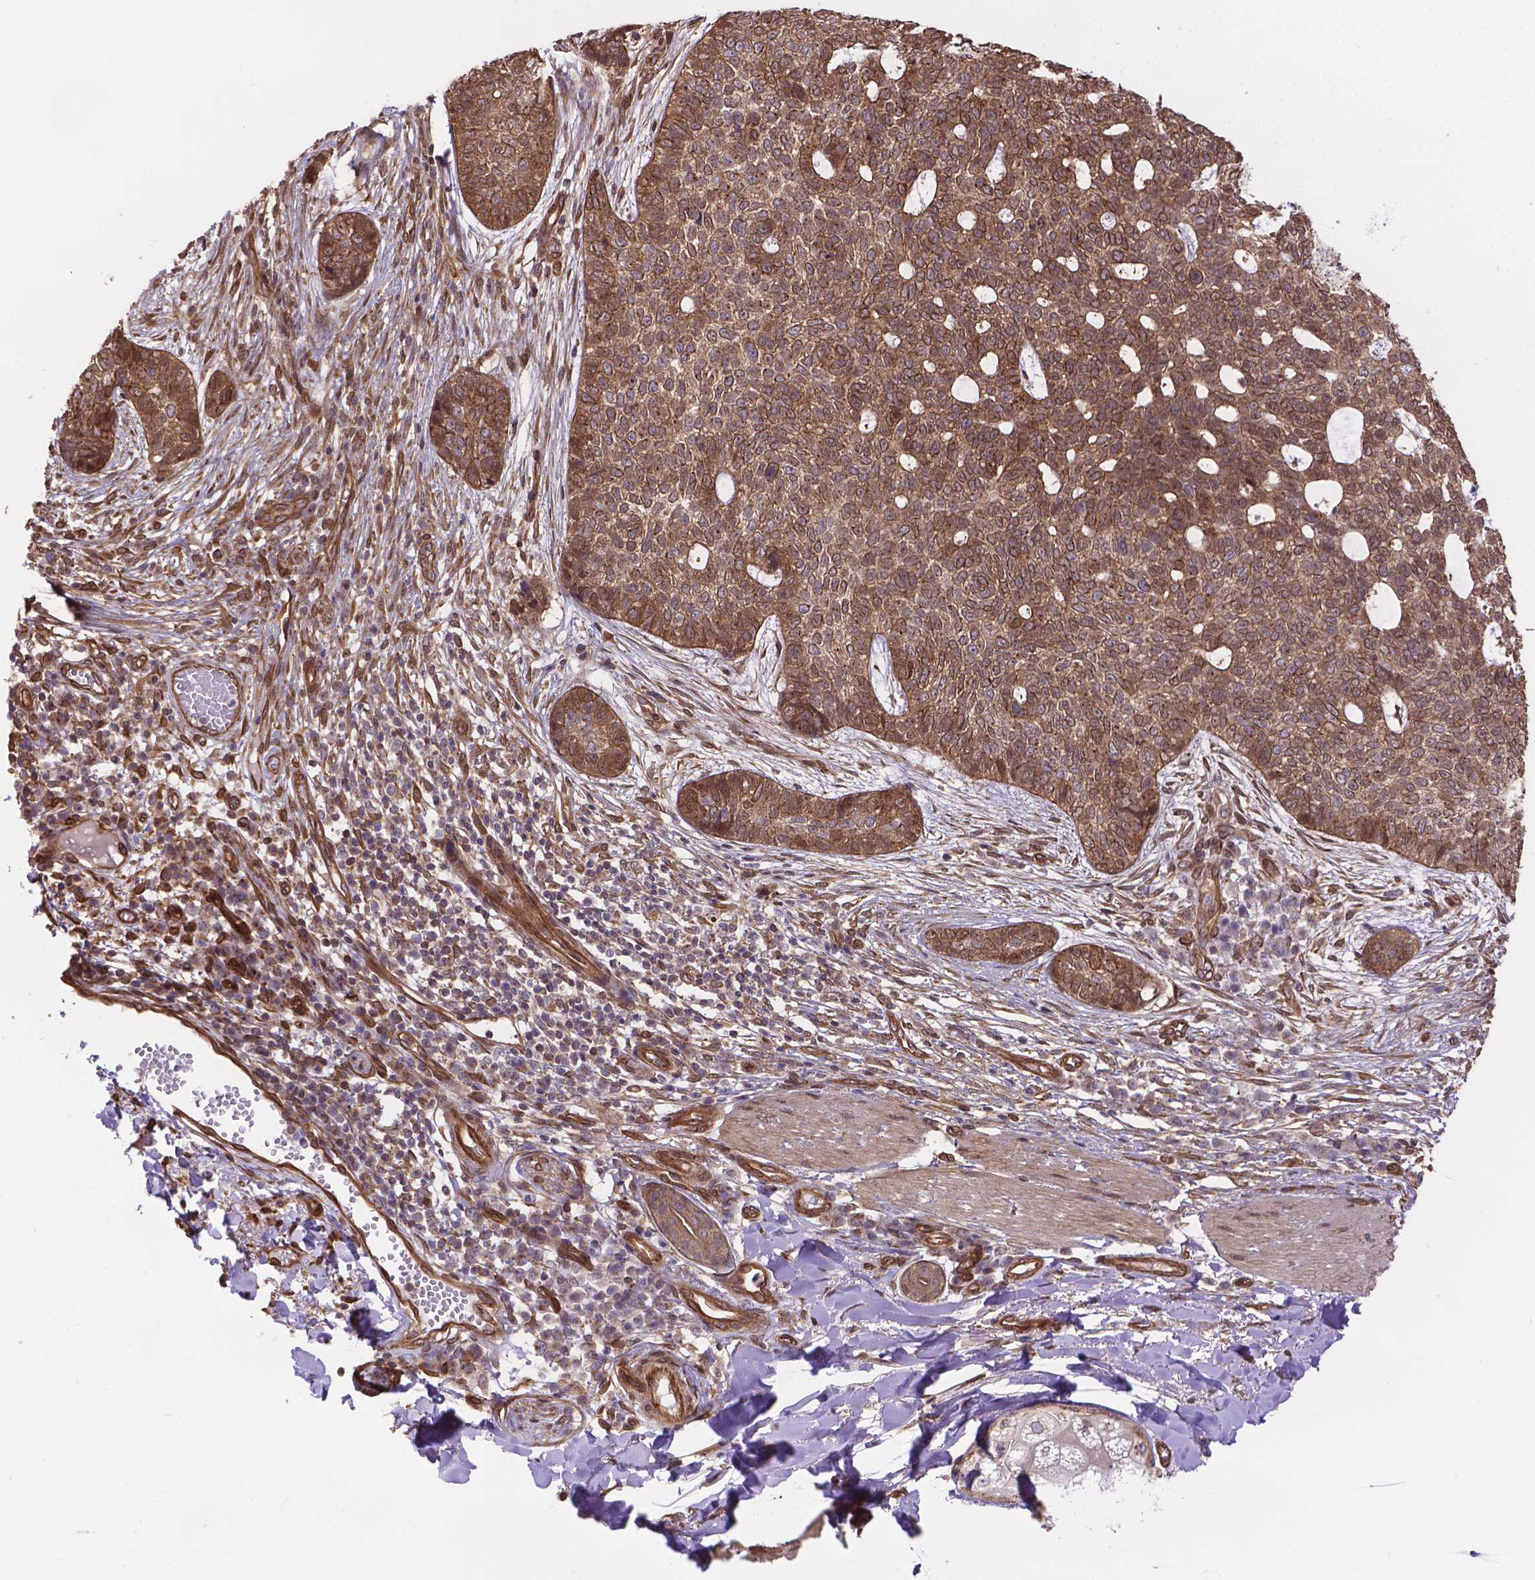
{"staining": {"intensity": "weak", "quantity": ">75%", "location": "cytoplasmic/membranous"}, "tissue": "skin cancer", "cell_type": "Tumor cells", "image_type": "cancer", "snomed": [{"axis": "morphology", "description": "Basal cell carcinoma"}, {"axis": "topography", "description": "Skin"}], "caption": "IHC of human skin cancer exhibits low levels of weak cytoplasmic/membranous expression in about >75% of tumor cells.", "gene": "YAP1", "patient": {"sex": "female", "age": 69}}